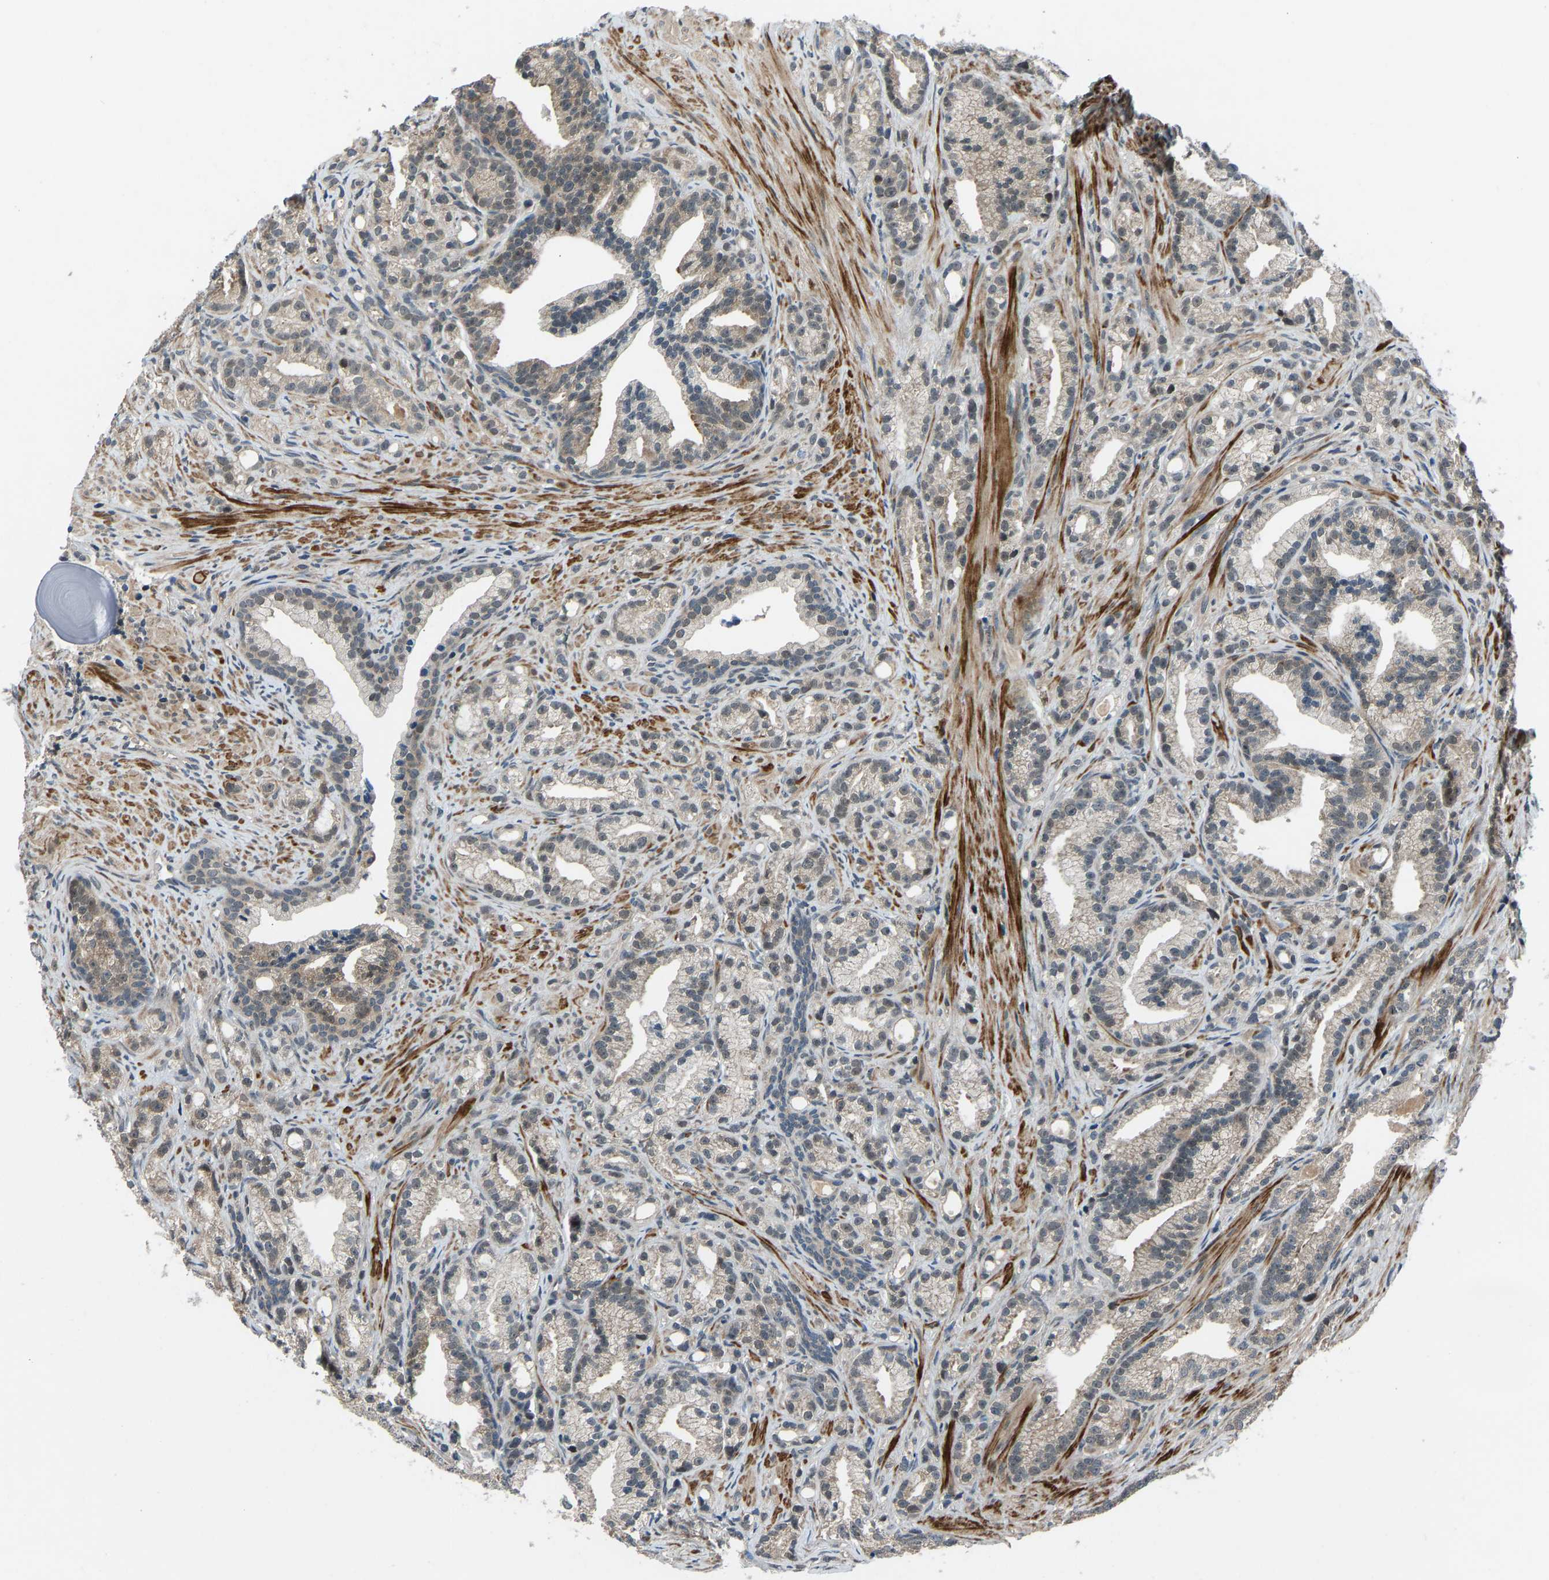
{"staining": {"intensity": "weak", "quantity": ">75%", "location": "cytoplasmic/membranous,nuclear"}, "tissue": "prostate cancer", "cell_type": "Tumor cells", "image_type": "cancer", "snomed": [{"axis": "morphology", "description": "Adenocarcinoma, Low grade"}, {"axis": "topography", "description": "Prostate"}], "caption": "Protein expression by IHC shows weak cytoplasmic/membranous and nuclear positivity in approximately >75% of tumor cells in prostate low-grade adenocarcinoma.", "gene": "RLIM", "patient": {"sex": "male", "age": 89}}